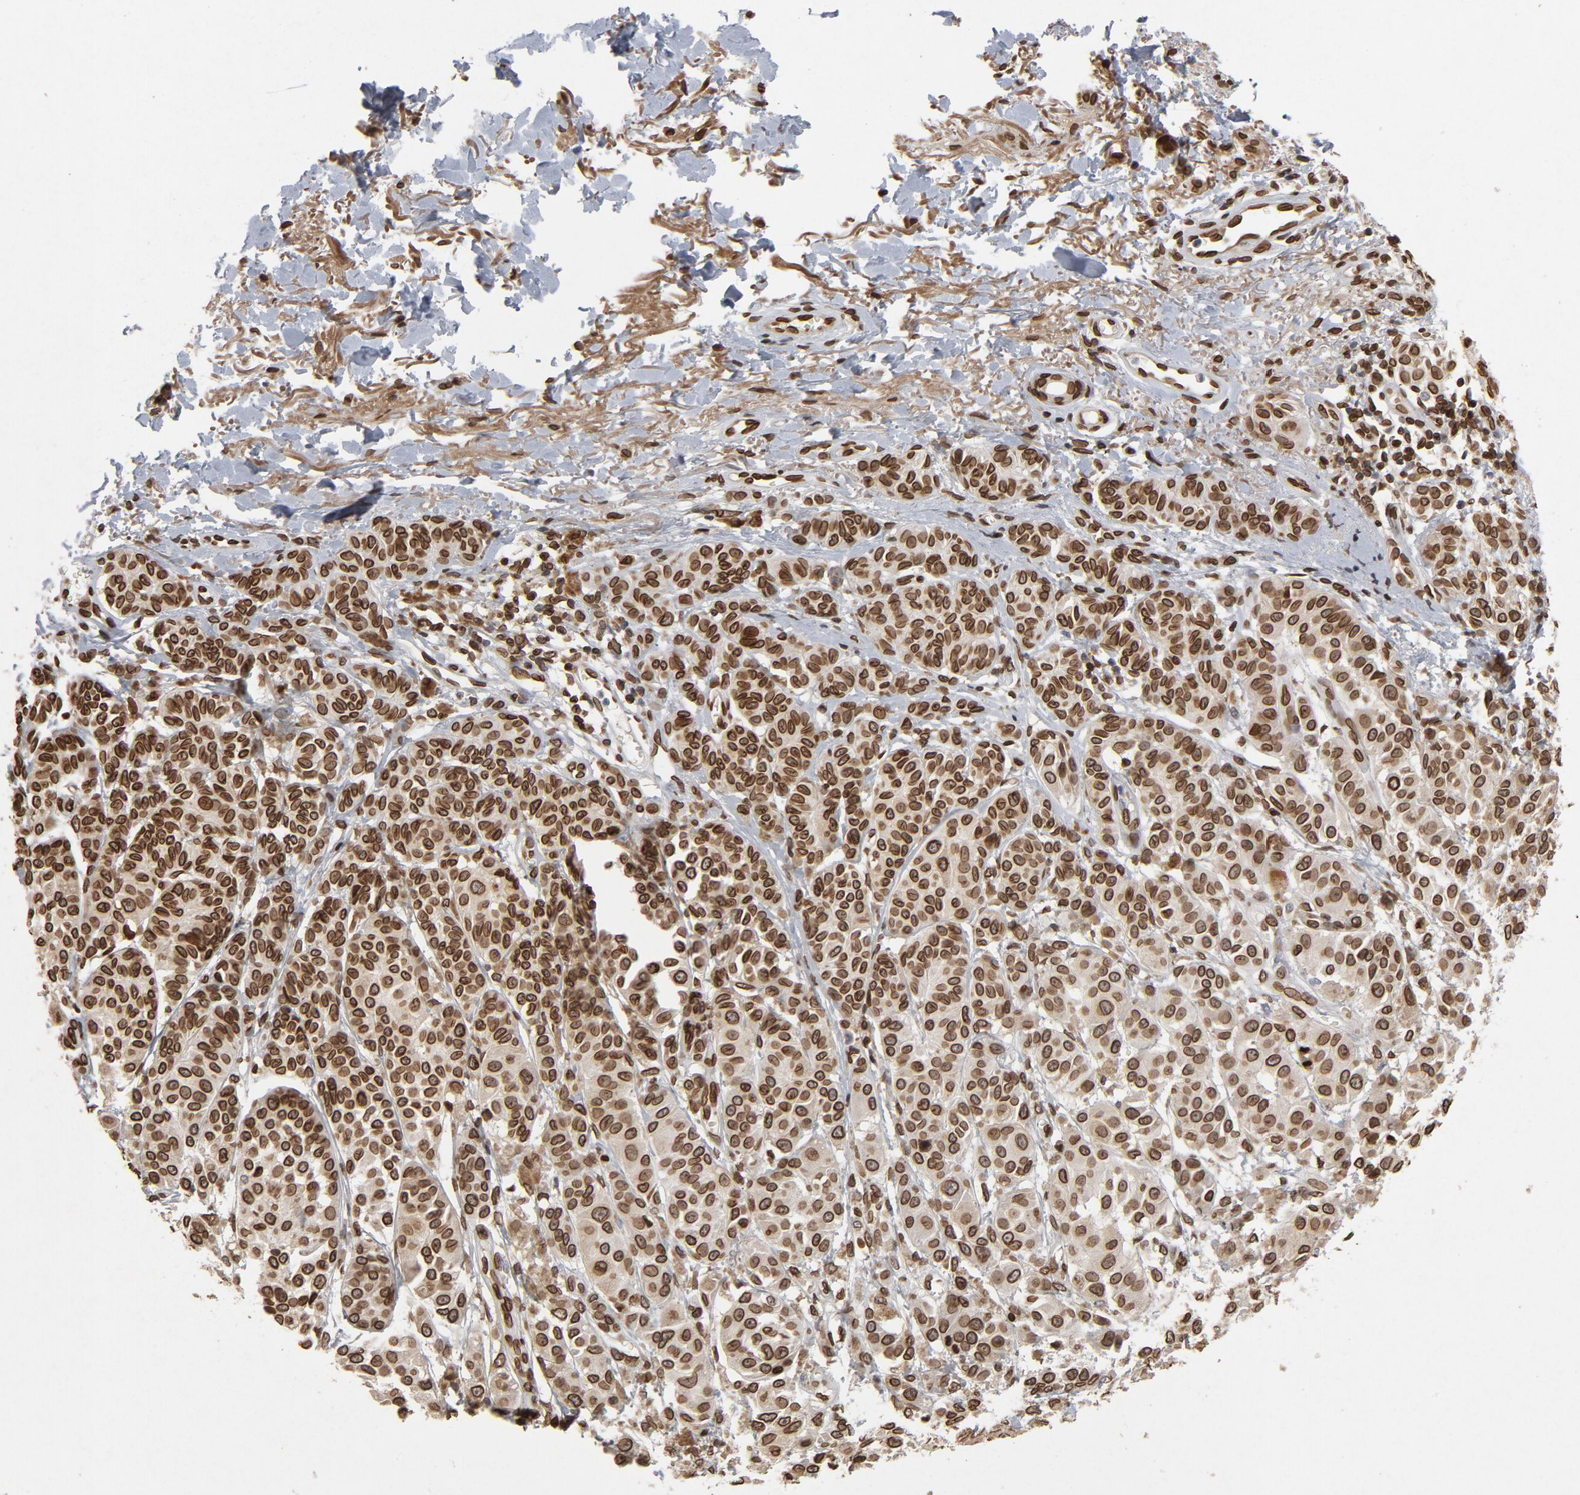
{"staining": {"intensity": "strong", "quantity": ">75%", "location": "cytoplasmic/membranous,nuclear"}, "tissue": "melanoma", "cell_type": "Tumor cells", "image_type": "cancer", "snomed": [{"axis": "morphology", "description": "Malignant melanoma, NOS"}, {"axis": "topography", "description": "Skin"}], "caption": "A histopathology image of human malignant melanoma stained for a protein demonstrates strong cytoplasmic/membranous and nuclear brown staining in tumor cells.", "gene": "LMNA", "patient": {"sex": "male", "age": 76}}